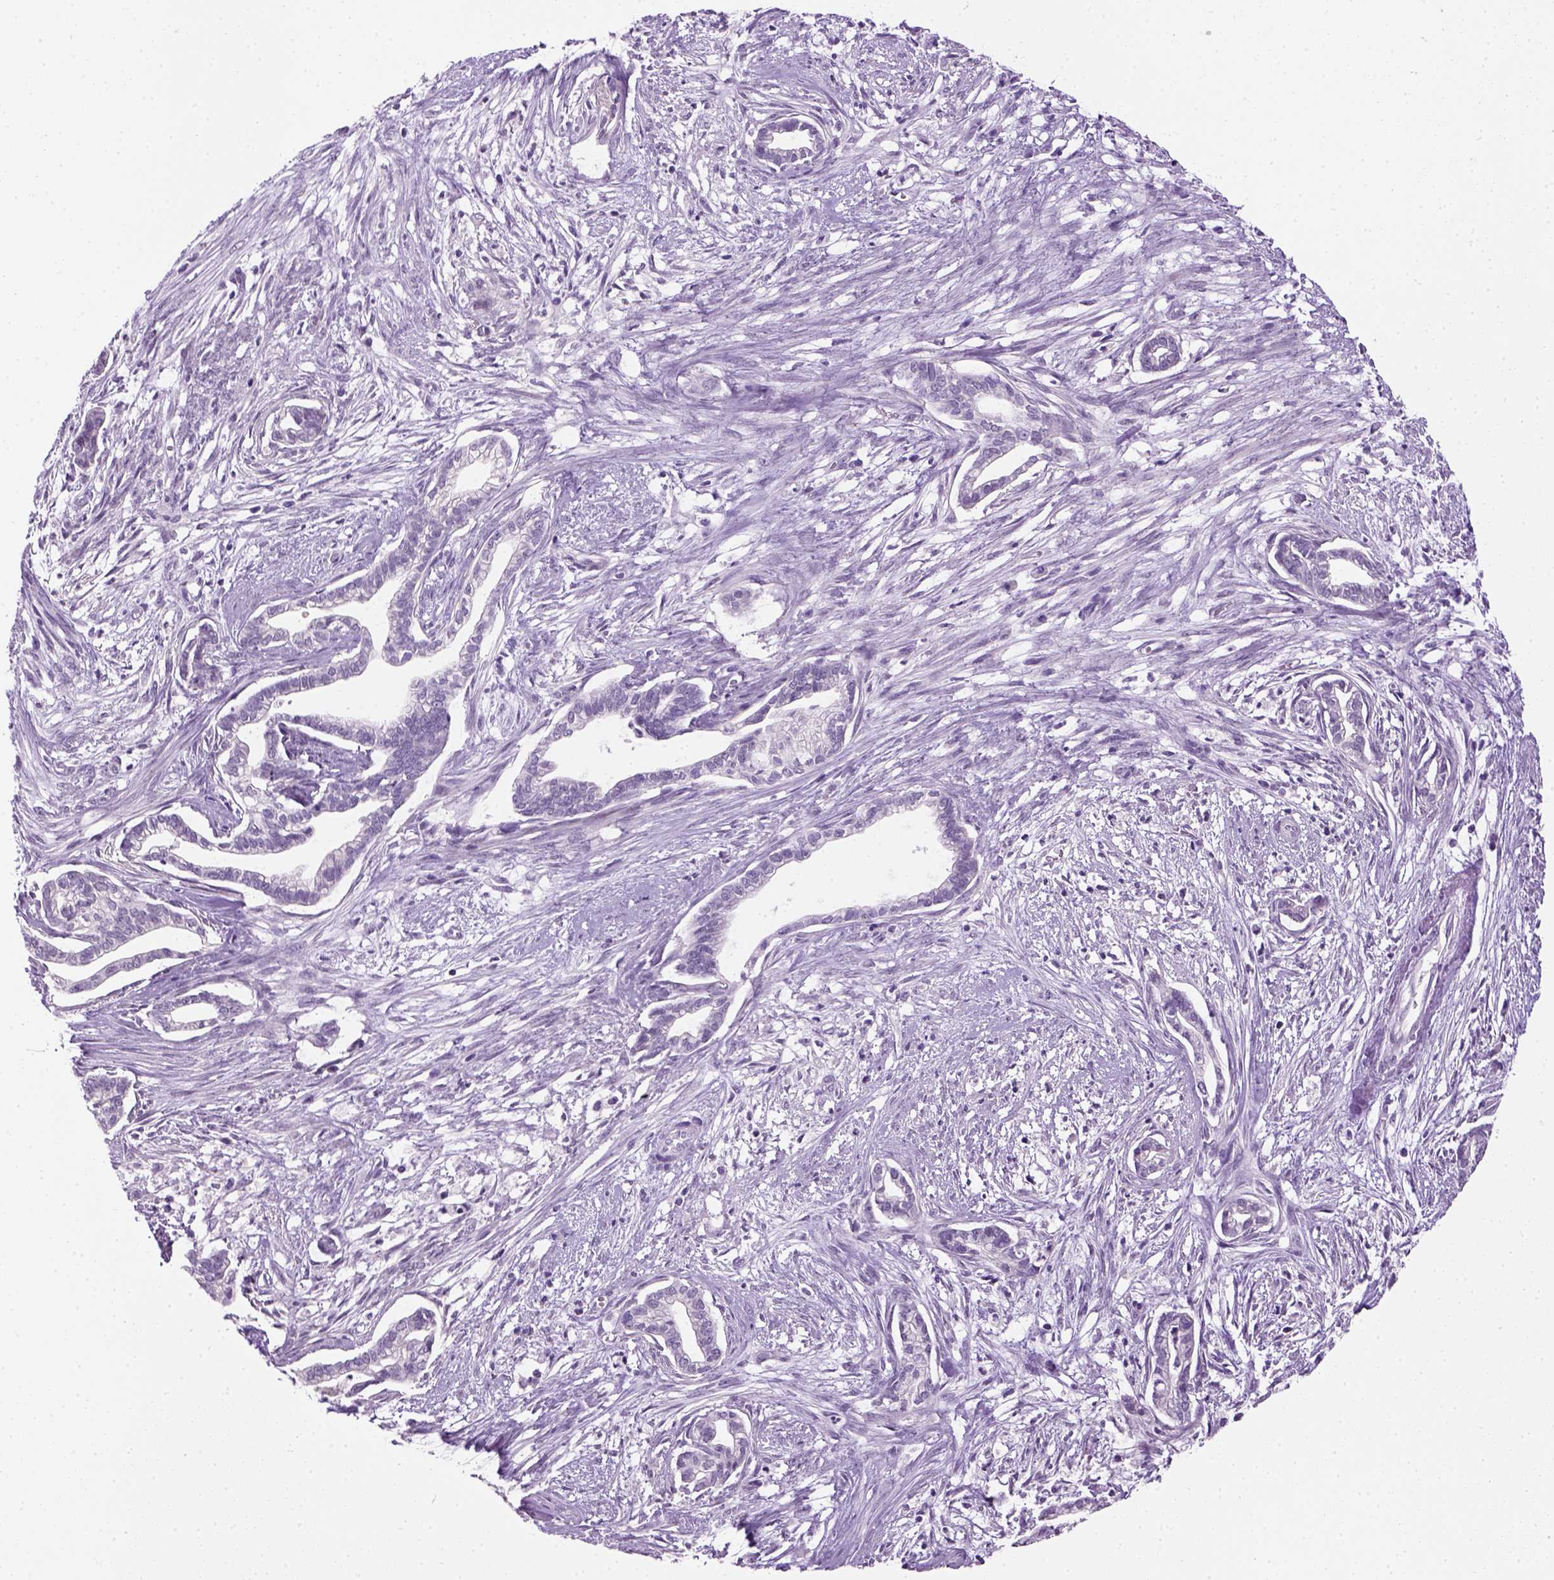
{"staining": {"intensity": "negative", "quantity": "none", "location": "none"}, "tissue": "cervical cancer", "cell_type": "Tumor cells", "image_type": "cancer", "snomed": [{"axis": "morphology", "description": "Adenocarcinoma, NOS"}, {"axis": "topography", "description": "Cervix"}], "caption": "IHC of cervical cancer (adenocarcinoma) displays no positivity in tumor cells.", "gene": "GABRB2", "patient": {"sex": "female", "age": 62}}